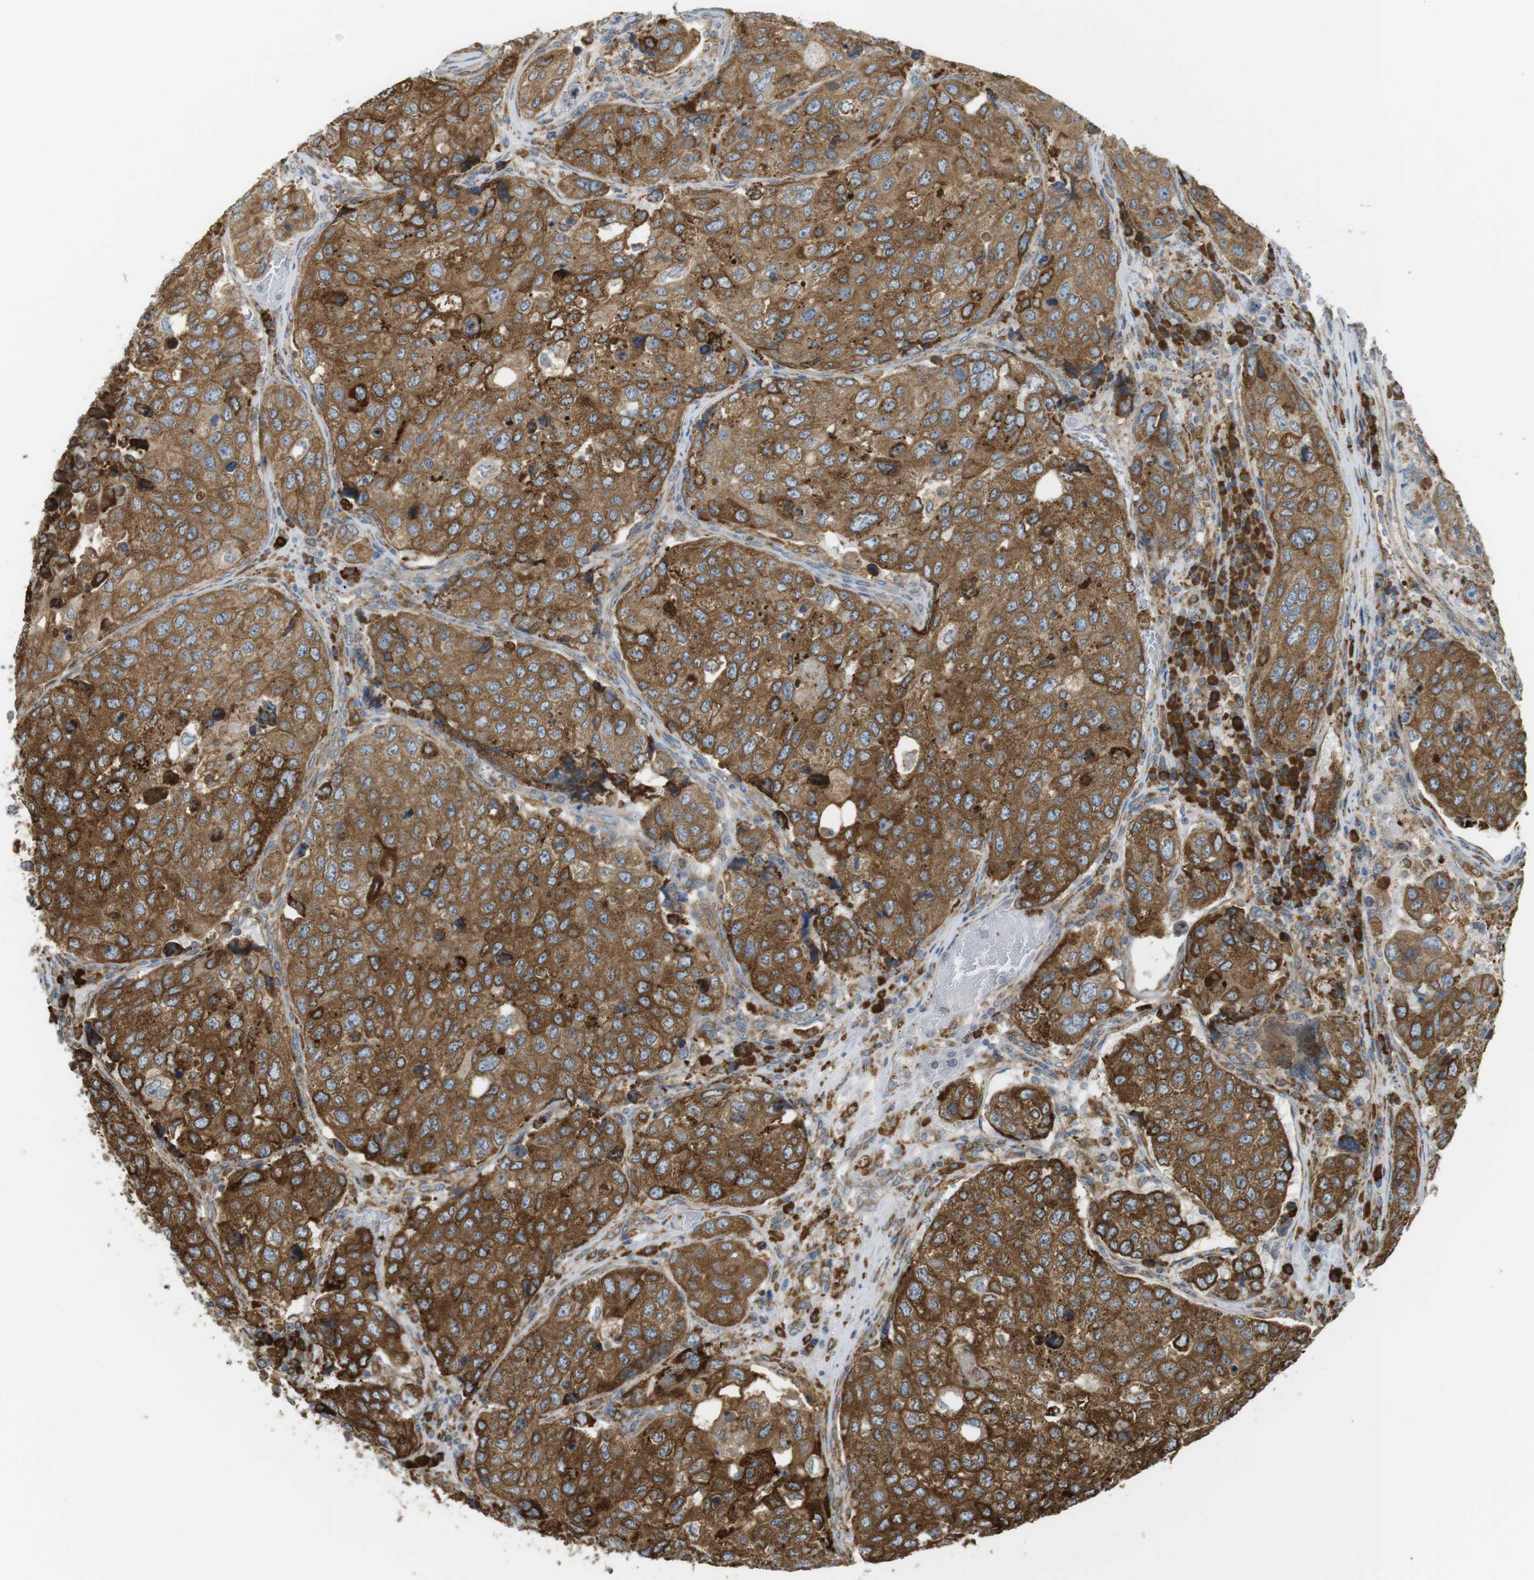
{"staining": {"intensity": "strong", "quantity": ">75%", "location": "cytoplasmic/membranous"}, "tissue": "urothelial cancer", "cell_type": "Tumor cells", "image_type": "cancer", "snomed": [{"axis": "morphology", "description": "Urothelial carcinoma, High grade"}, {"axis": "topography", "description": "Lymph node"}, {"axis": "topography", "description": "Urinary bladder"}], "caption": "Immunohistochemistry (IHC) staining of high-grade urothelial carcinoma, which shows high levels of strong cytoplasmic/membranous positivity in about >75% of tumor cells indicating strong cytoplasmic/membranous protein staining. The staining was performed using DAB (brown) for protein detection and nuclei were counterstained in hematoxylin (blue).", "gene": "MBOAT2", "patient": {"sex": "male", "age": 51}}